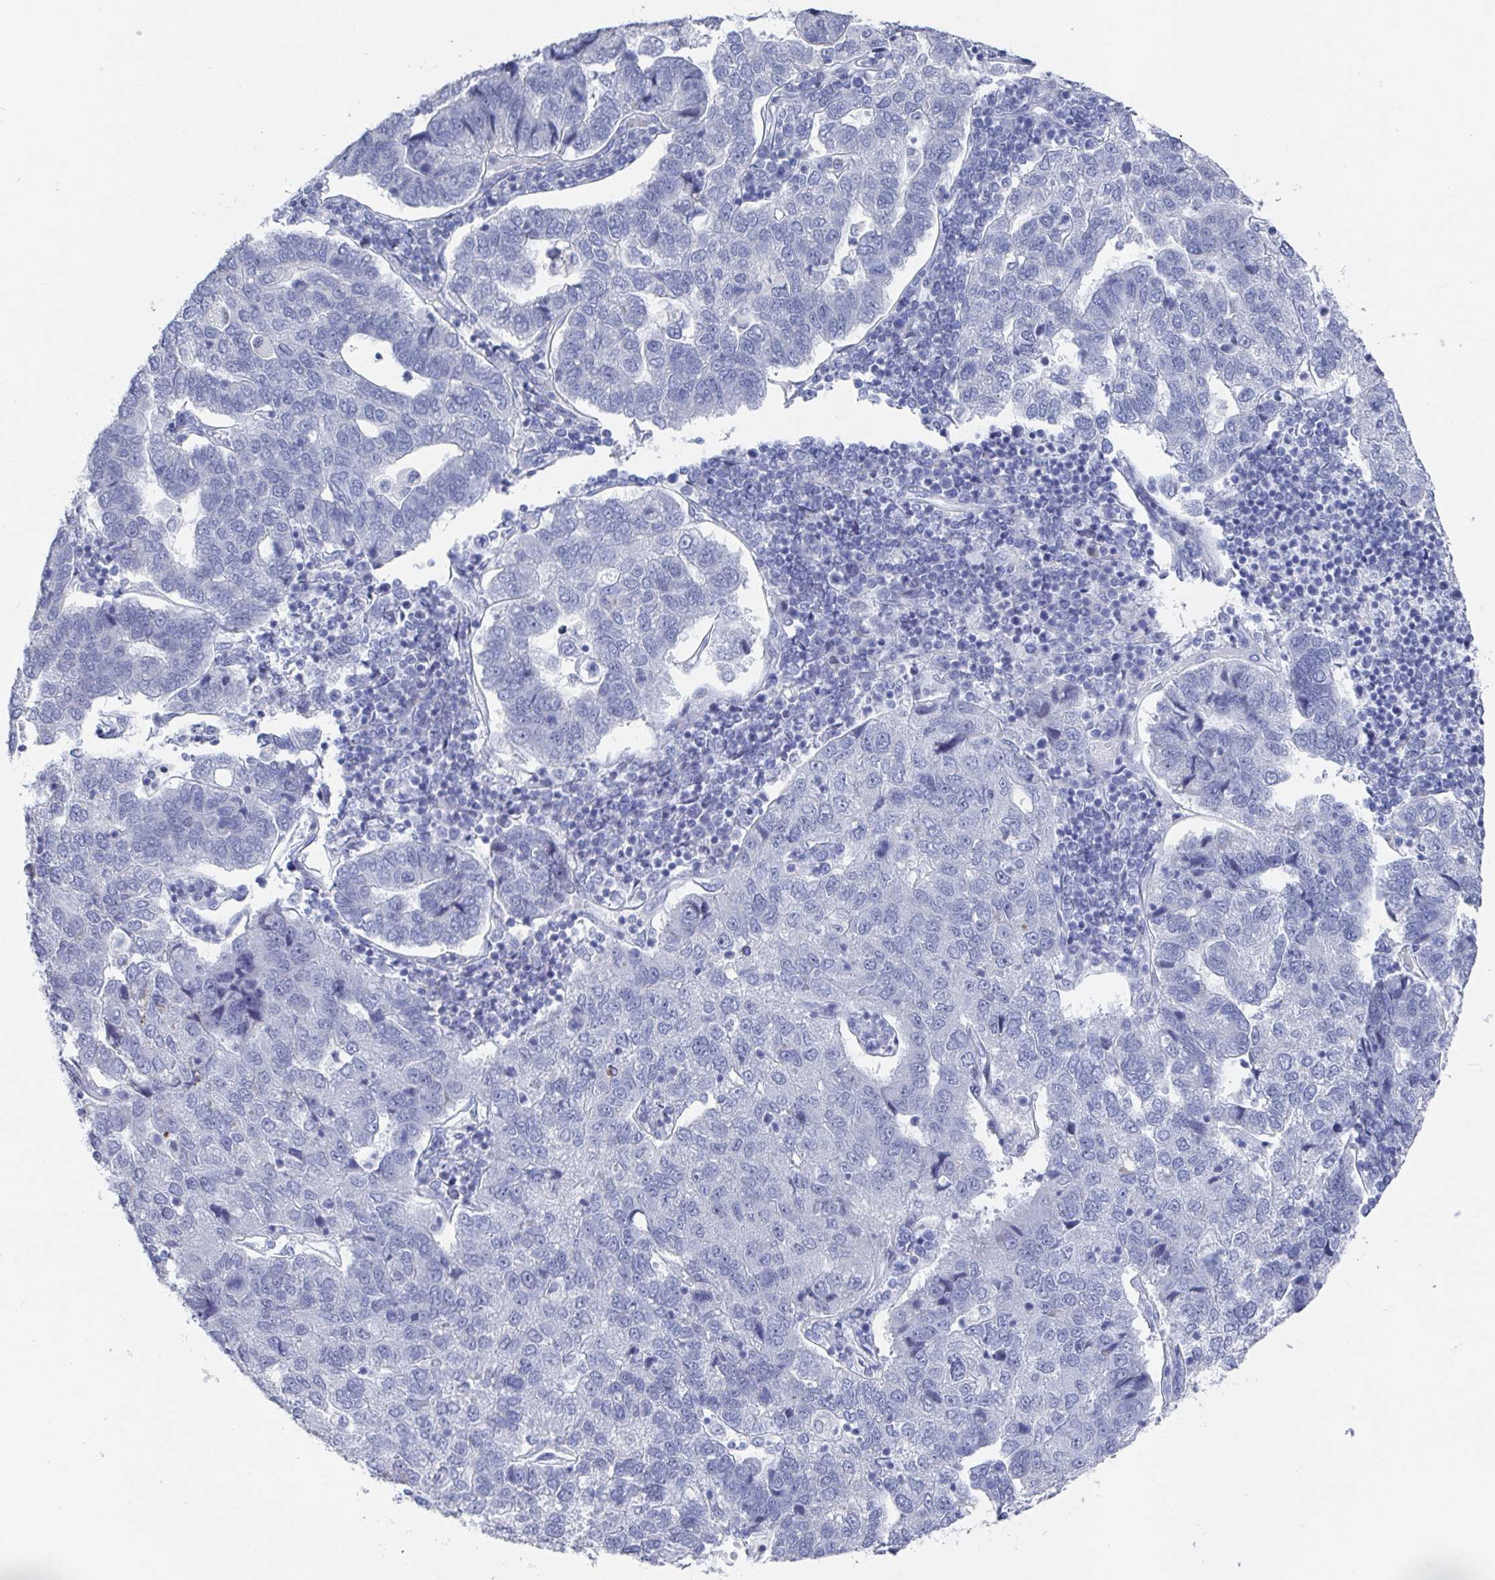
{"staining": {"intensity": "negative", "quantity": "none", "location": "none"}, "tissue": "pancreatic cancer", "cell_type": "Tumor cells", "image_type": "cancer", "snomed": [{"axis": "morphology", "description": "Adenocarcinoma, NOS"}, {"axis": "topography", "description": "Pancreas"}], "caption": "Pancreatic cancer (adenocarcinoma) was stained to show a protein in brown. There is no significant positivity in tumor cells.", "gene": "CAMKV", "patient": {"sex": "female", "age": 61}}